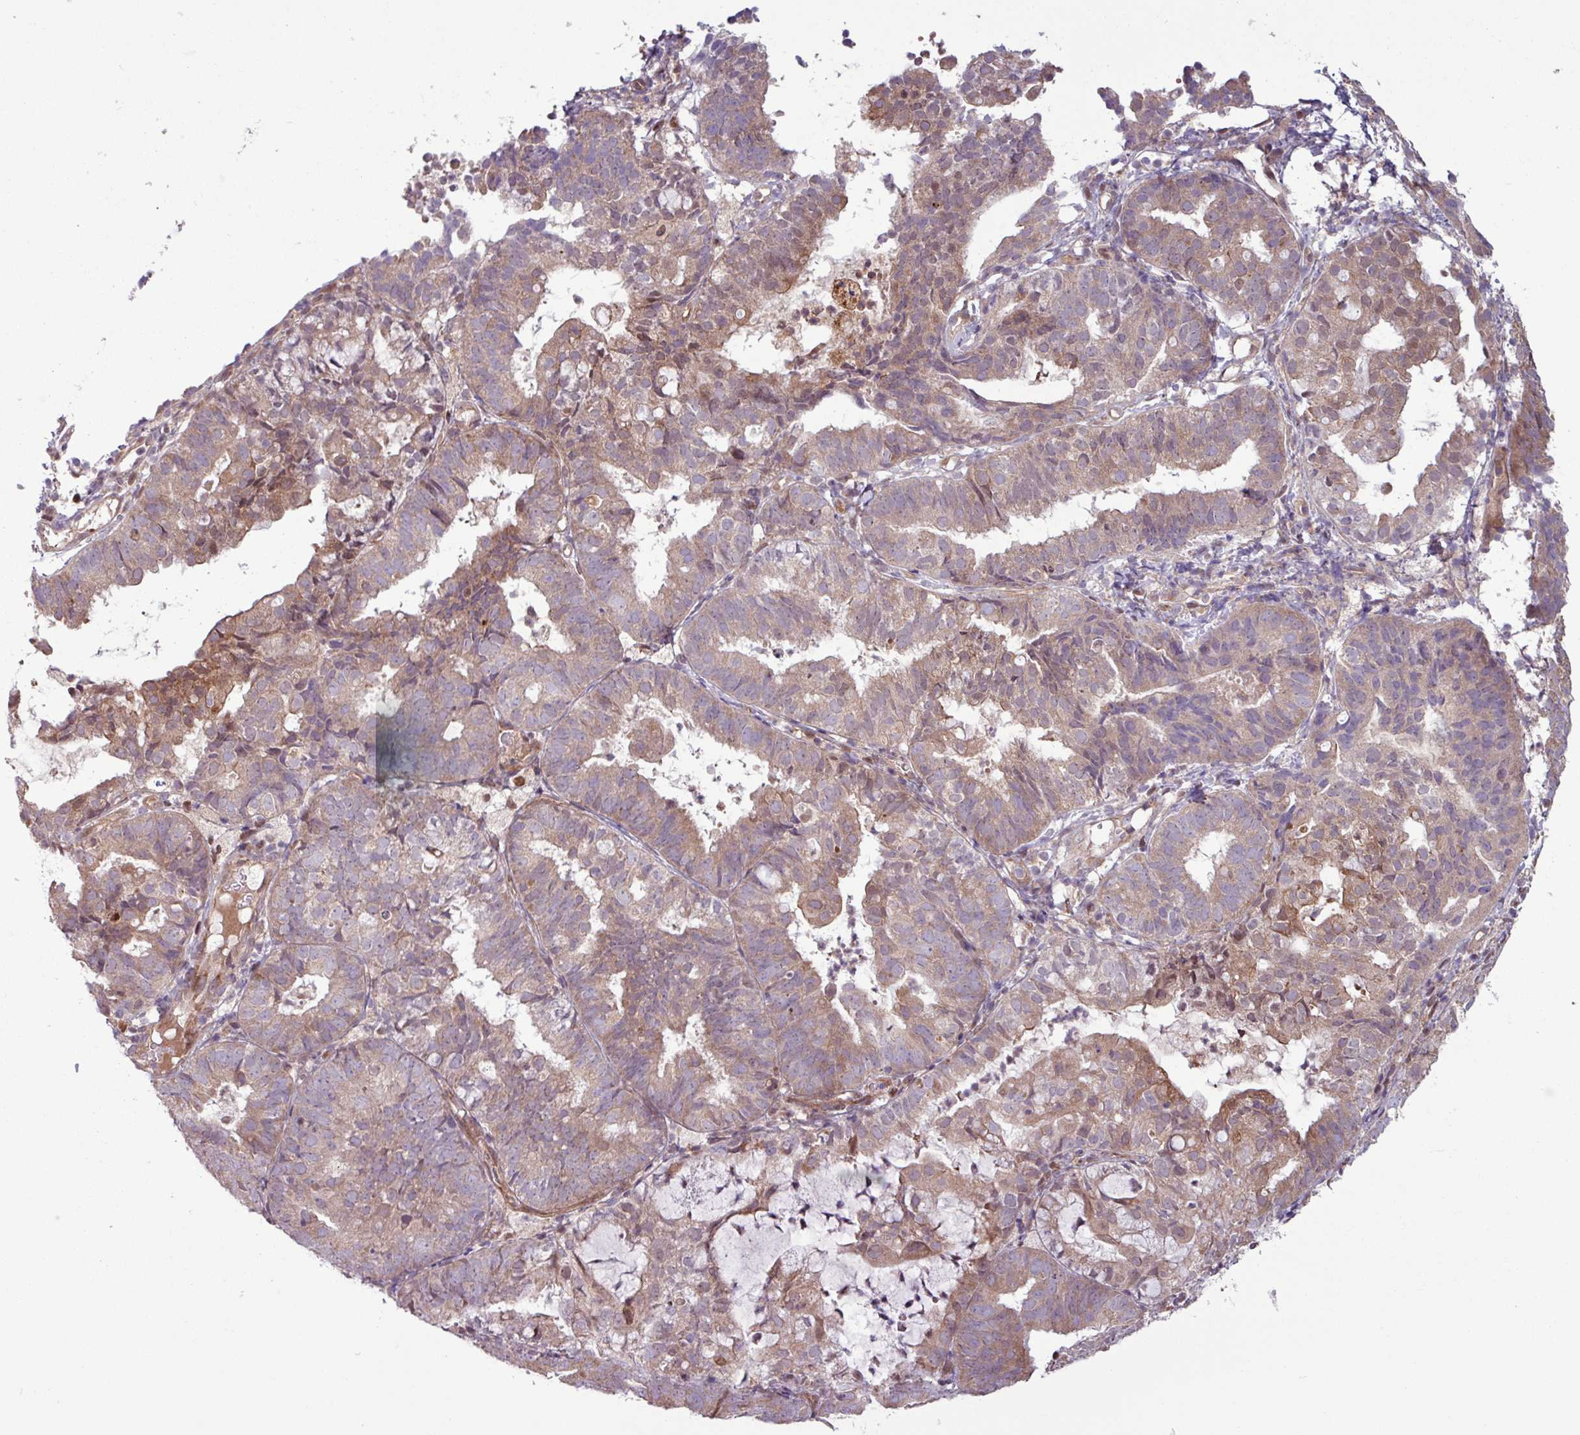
{"staining": {"intensity": "moderate", "quantity": ">75%", "location": "cytoplasmic/membranous"}, "tissue": "endometrial cancer", "cell_type": "Tumor cells", "image_type": "cancer", "snomed": [{"axis": "morphology", "description": "Adenocarcinoma, NOS"}, {"axis": "topography", "description": "Endometrium"}], "caption": "About >75% of tumor cells in human endometrial cancer reveal moderate cytoplasmic/membranous protein staining as visualized by brown immunohistochemical staining.", "gene": "PDPR", "patient": {"sex": "female", "age": 80}}